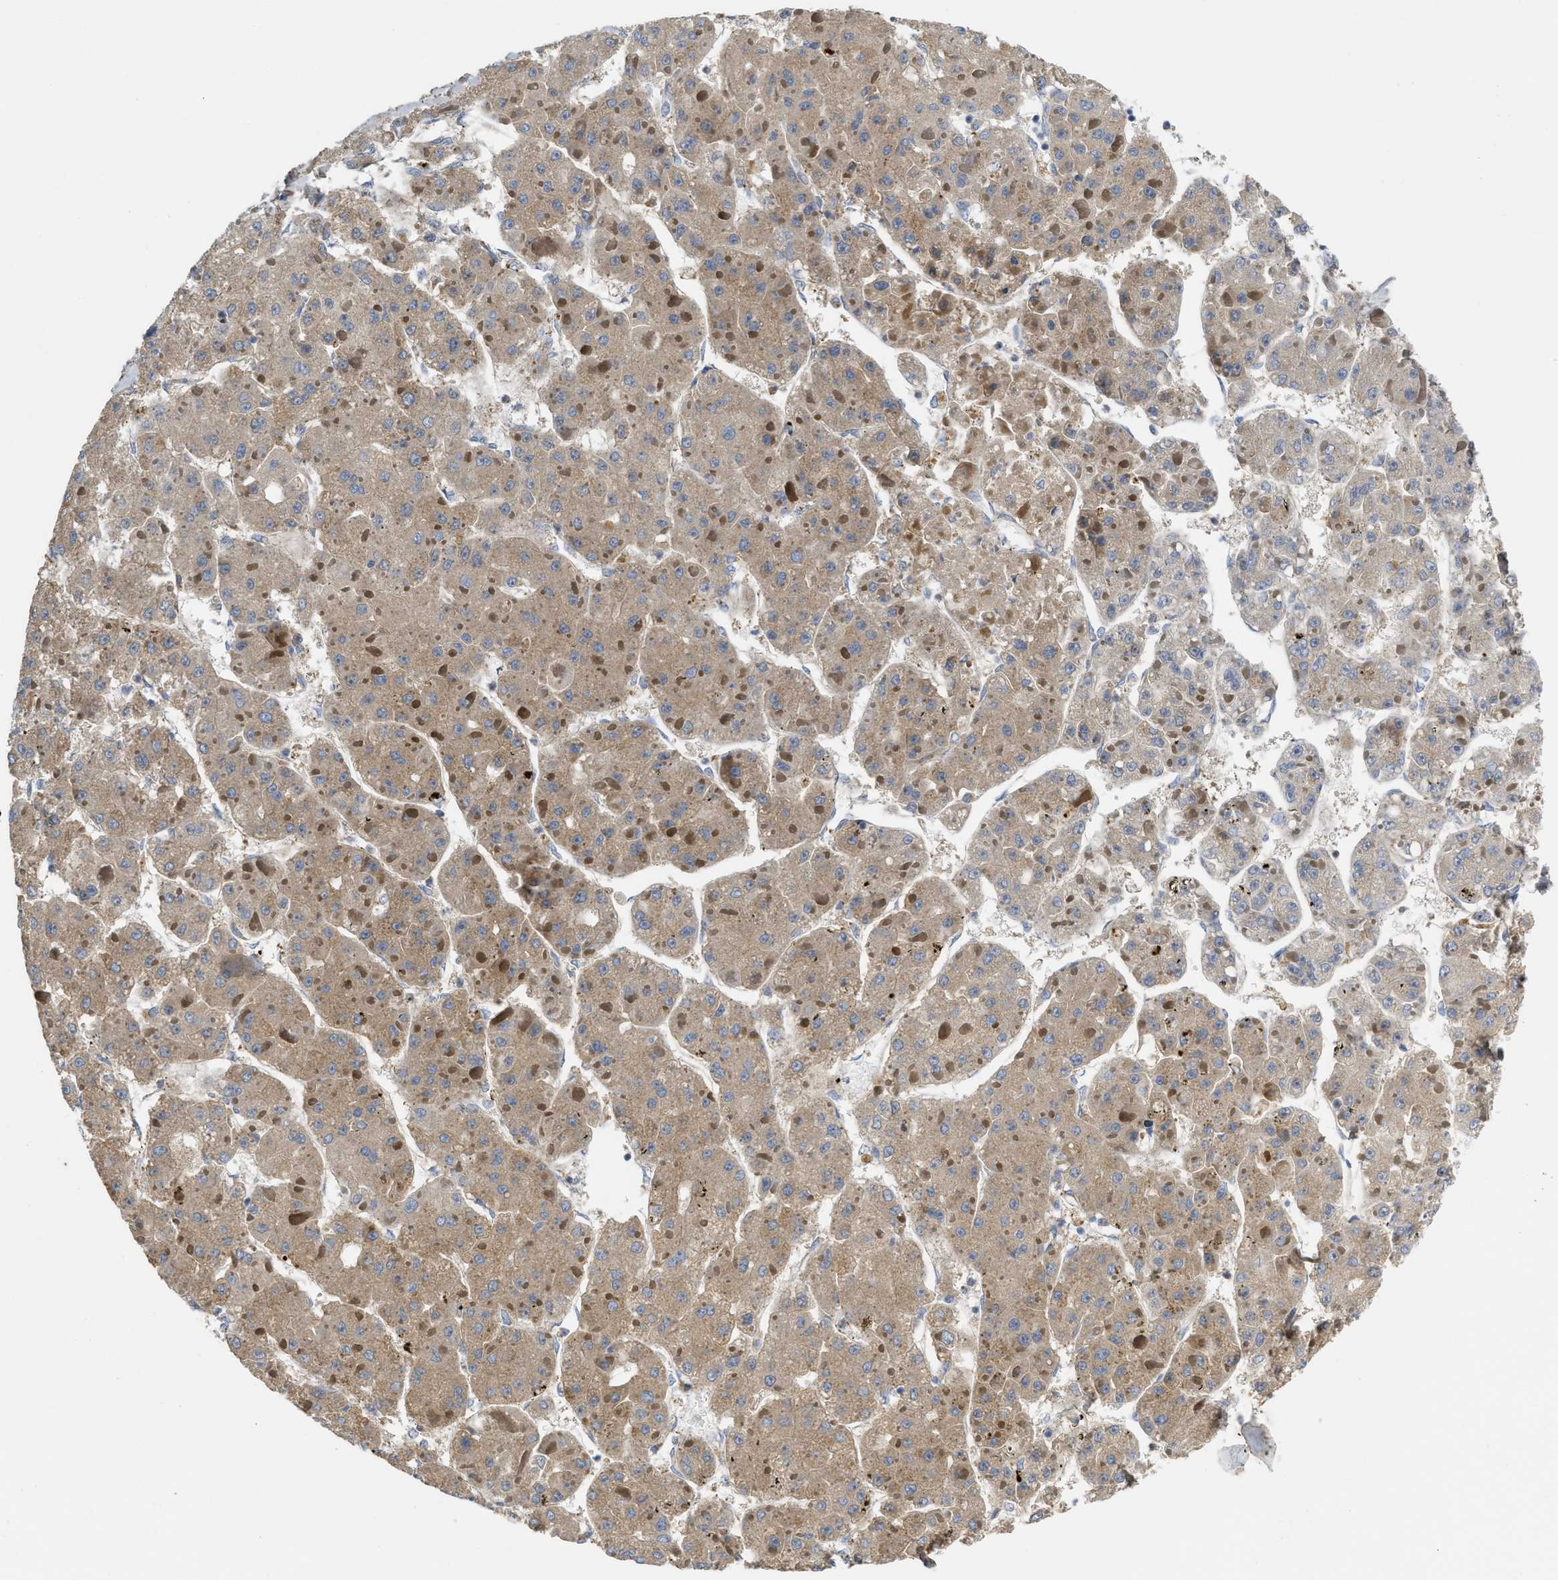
{"staining": {"intensity": "weak", "quantity": ">75%", "location": "cytoplasmic/membranous"}, "tissue": "liver cancer", "cell_type": "Tumor cells", "image_type": "cancer", "snomed": [{"axis": "morphology", "description": "Carcinoma, Hepatocellular, NOS"}, {"axis": "topography", "description": "Liver"}], "caption": "Hepatocellular carcinoma (liver) tissue demonstrates weak cytoplasmic/membranous positivity in approximately >75% of tumor cells", "gene": "ZNF70", "patient": {"sex": "female", "age": 73}}